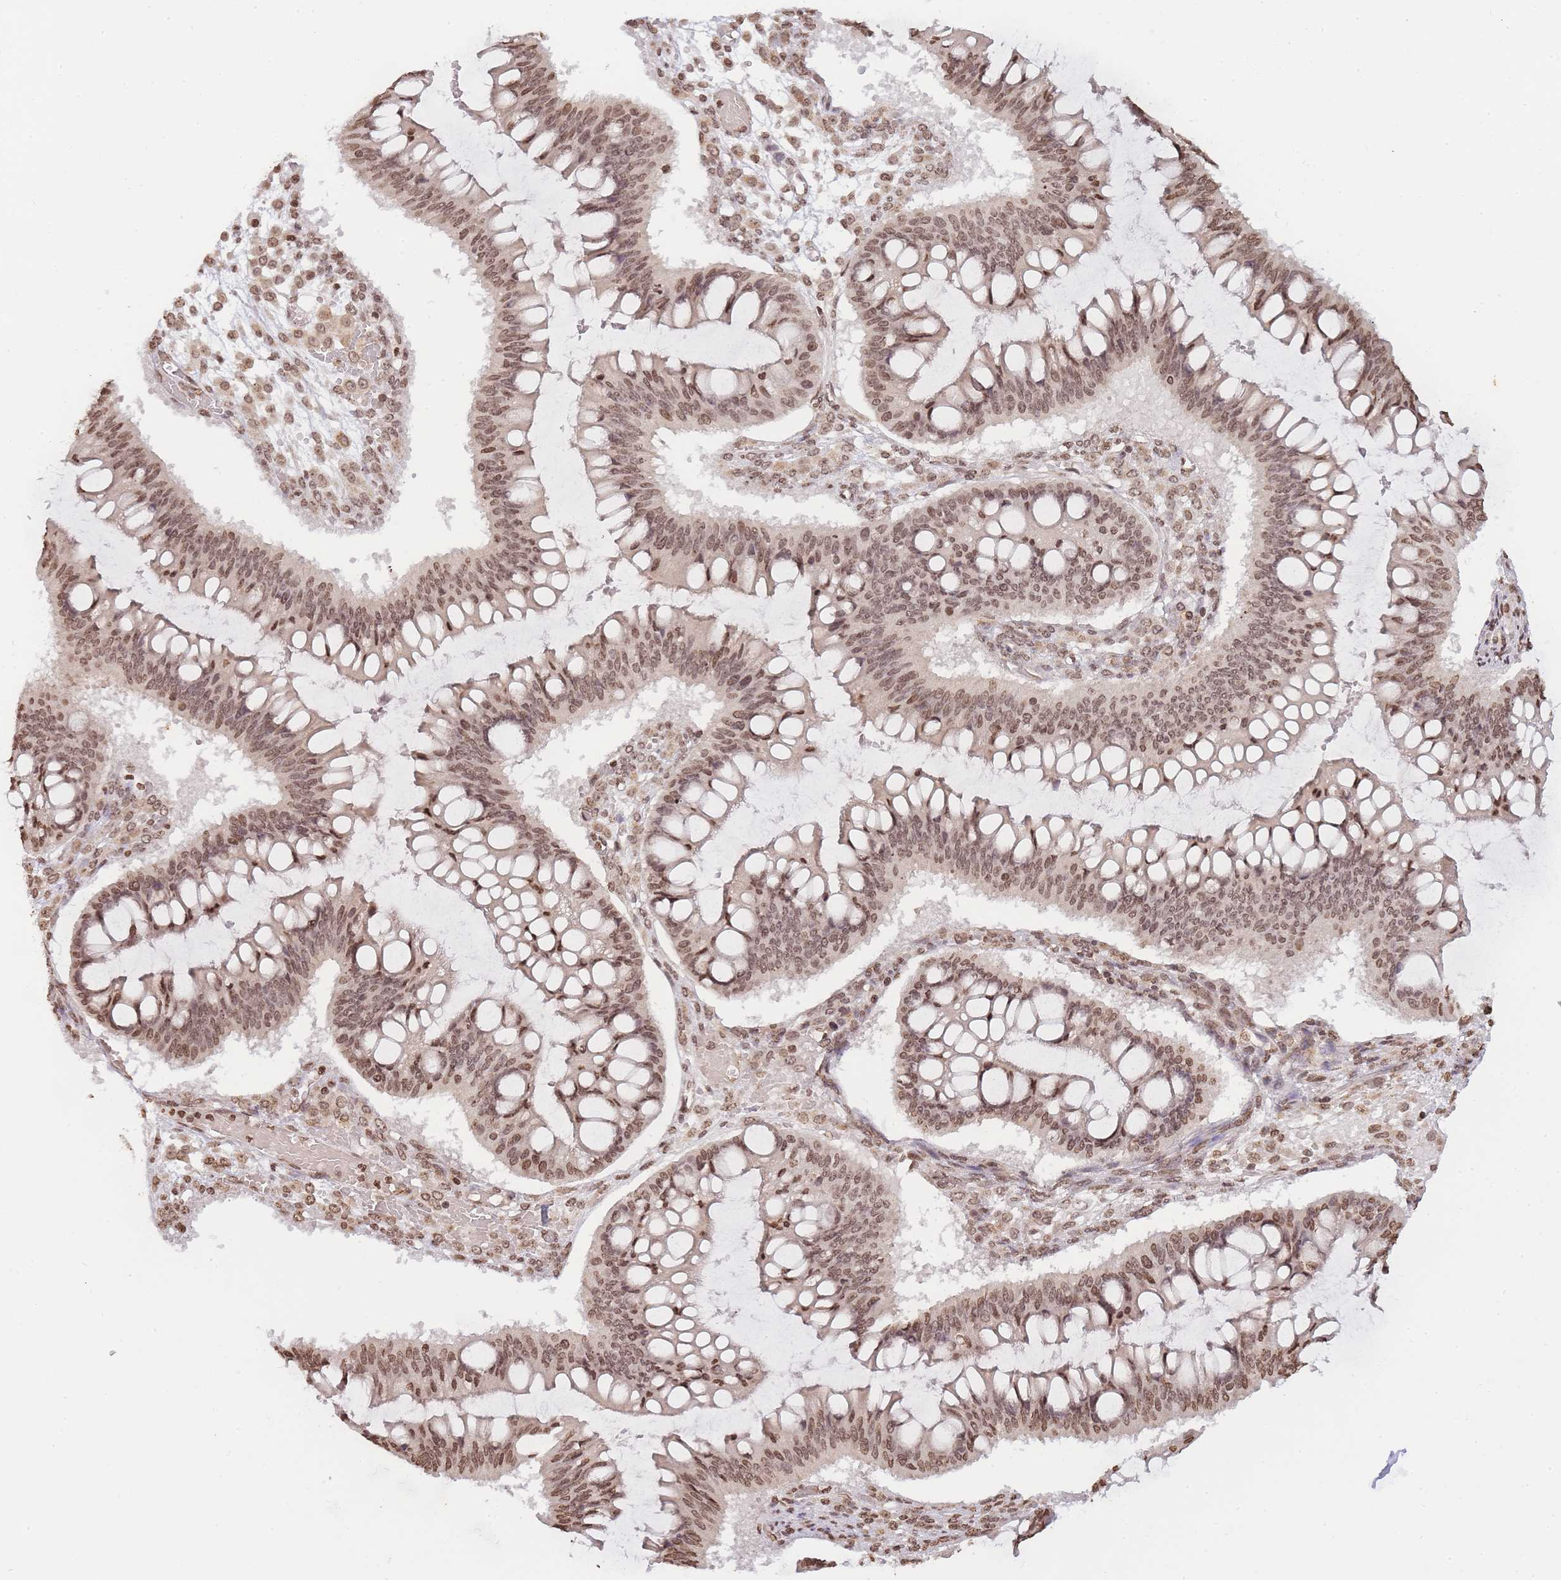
{"staining": {"intensity": "moderate", "quantity": ">75%", "location": "nuclear"}, "tissue": "ovarian cancer", "cell_type": "Tumor cells", "image_type": "cancer", "snomed": [{"axis": "morphology", "description": "Cystadenocarcinoma, mucinous, NOS"}, {"axis": "topography", "description": "Ovary"}], "caption": "An image of human ovarian cancer stained for a protein demonstrates moderate nuclear brown staining in tumor cells. The protein of interest is shown in brown color, while the nuclei are stained blue.", "gene": "WWTR1", "patient": {"sex": "female", "age": 73}}